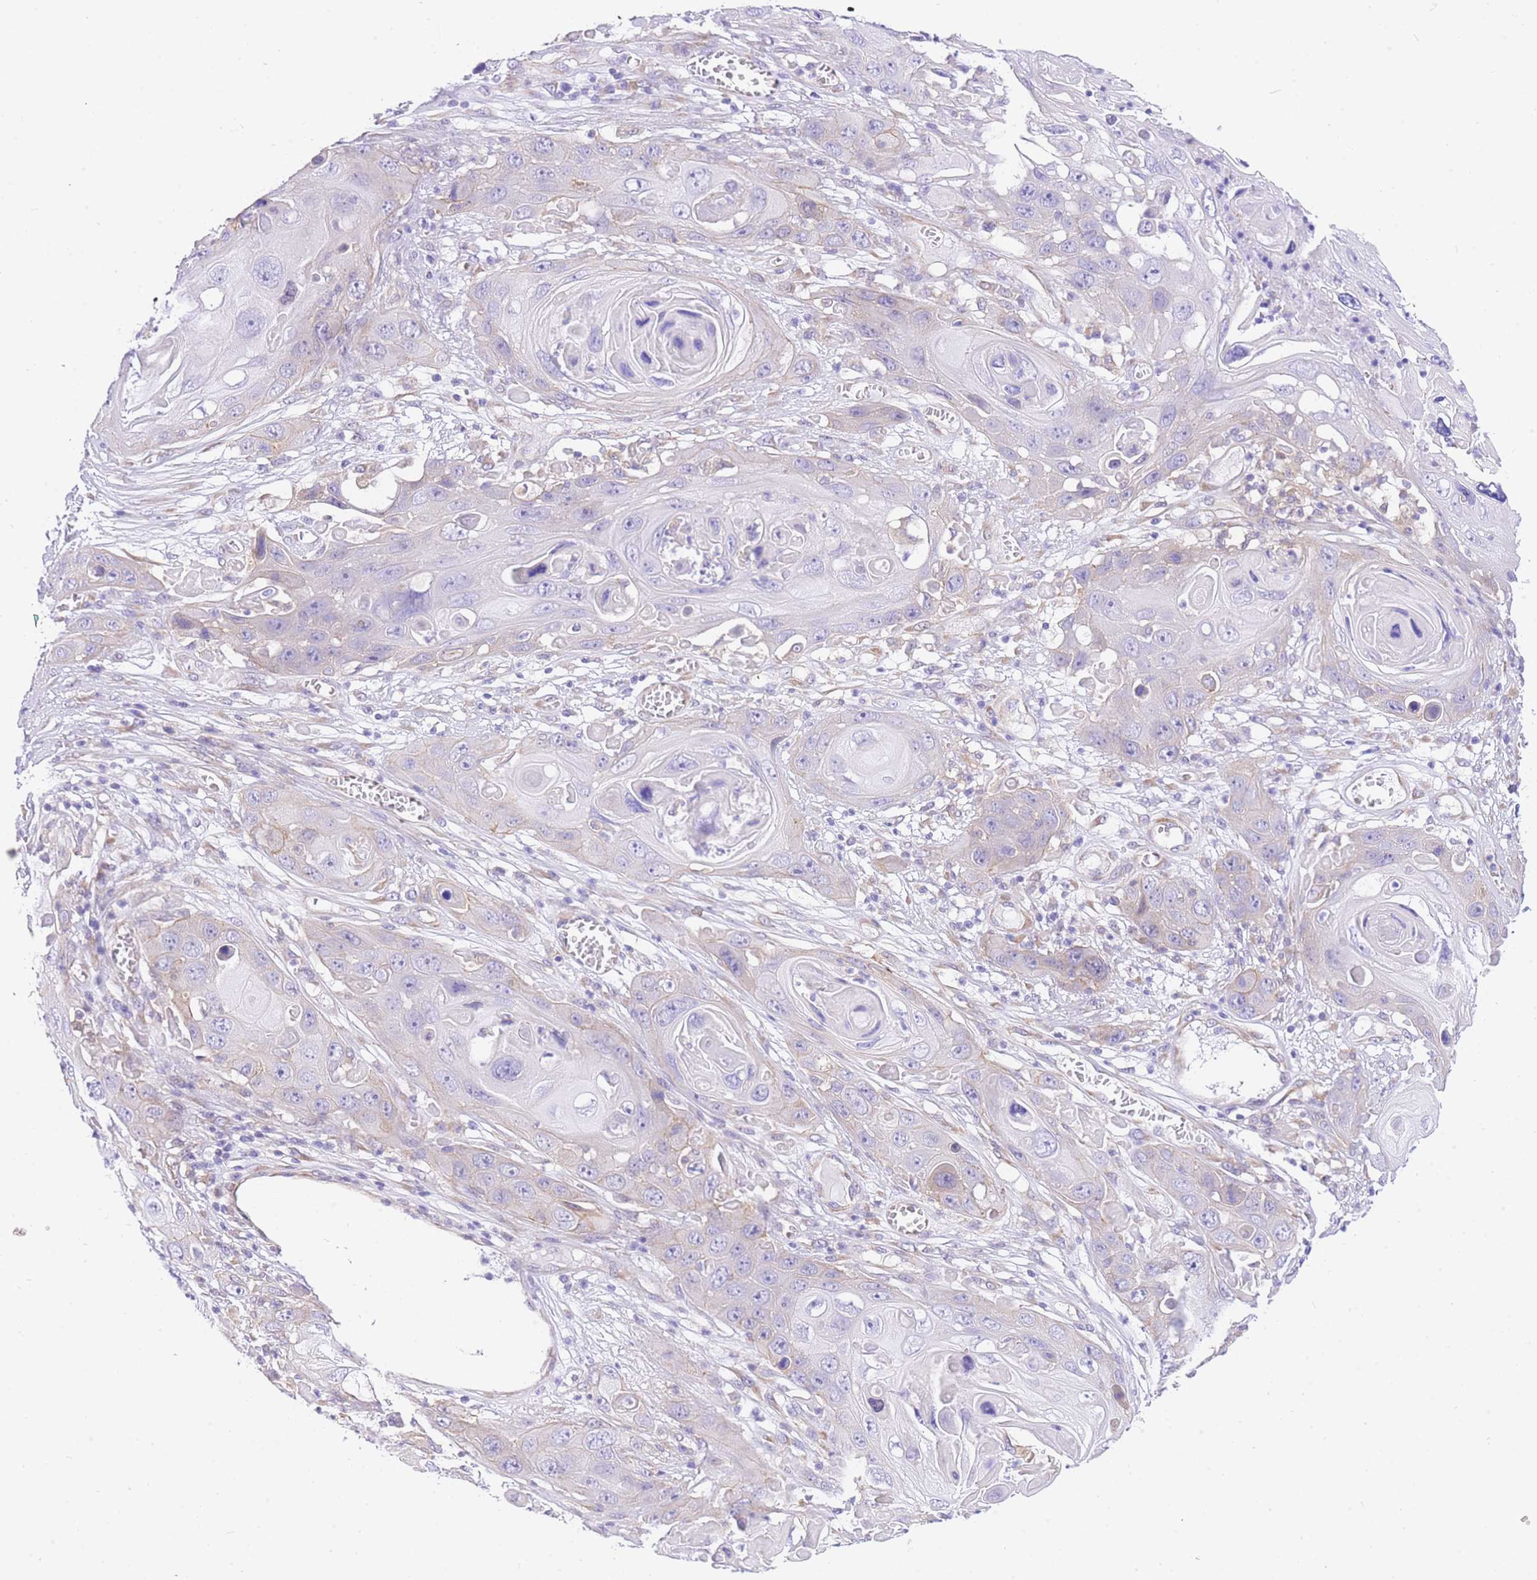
{"staining": {"intensity": "negative", "quantity": "none", "location": "none"}, "tissue": "skin cancer", "cell_type": "Tumor cells", "image_type": "cancer", "snomed": [{"axis": "morphology", "description": "Squamous cell carcinoma, NOS"}, {"axis": "topography", "description": "Skin"}], "caption": "An immunohistochemistry photomicrograph of skin squamous cell carcinoma is shown. There is no staining in tumor cells of skin squamous cell carcinoma.", "gene": "SRSF12", "patient": {"sex": "male", "age": 55}}